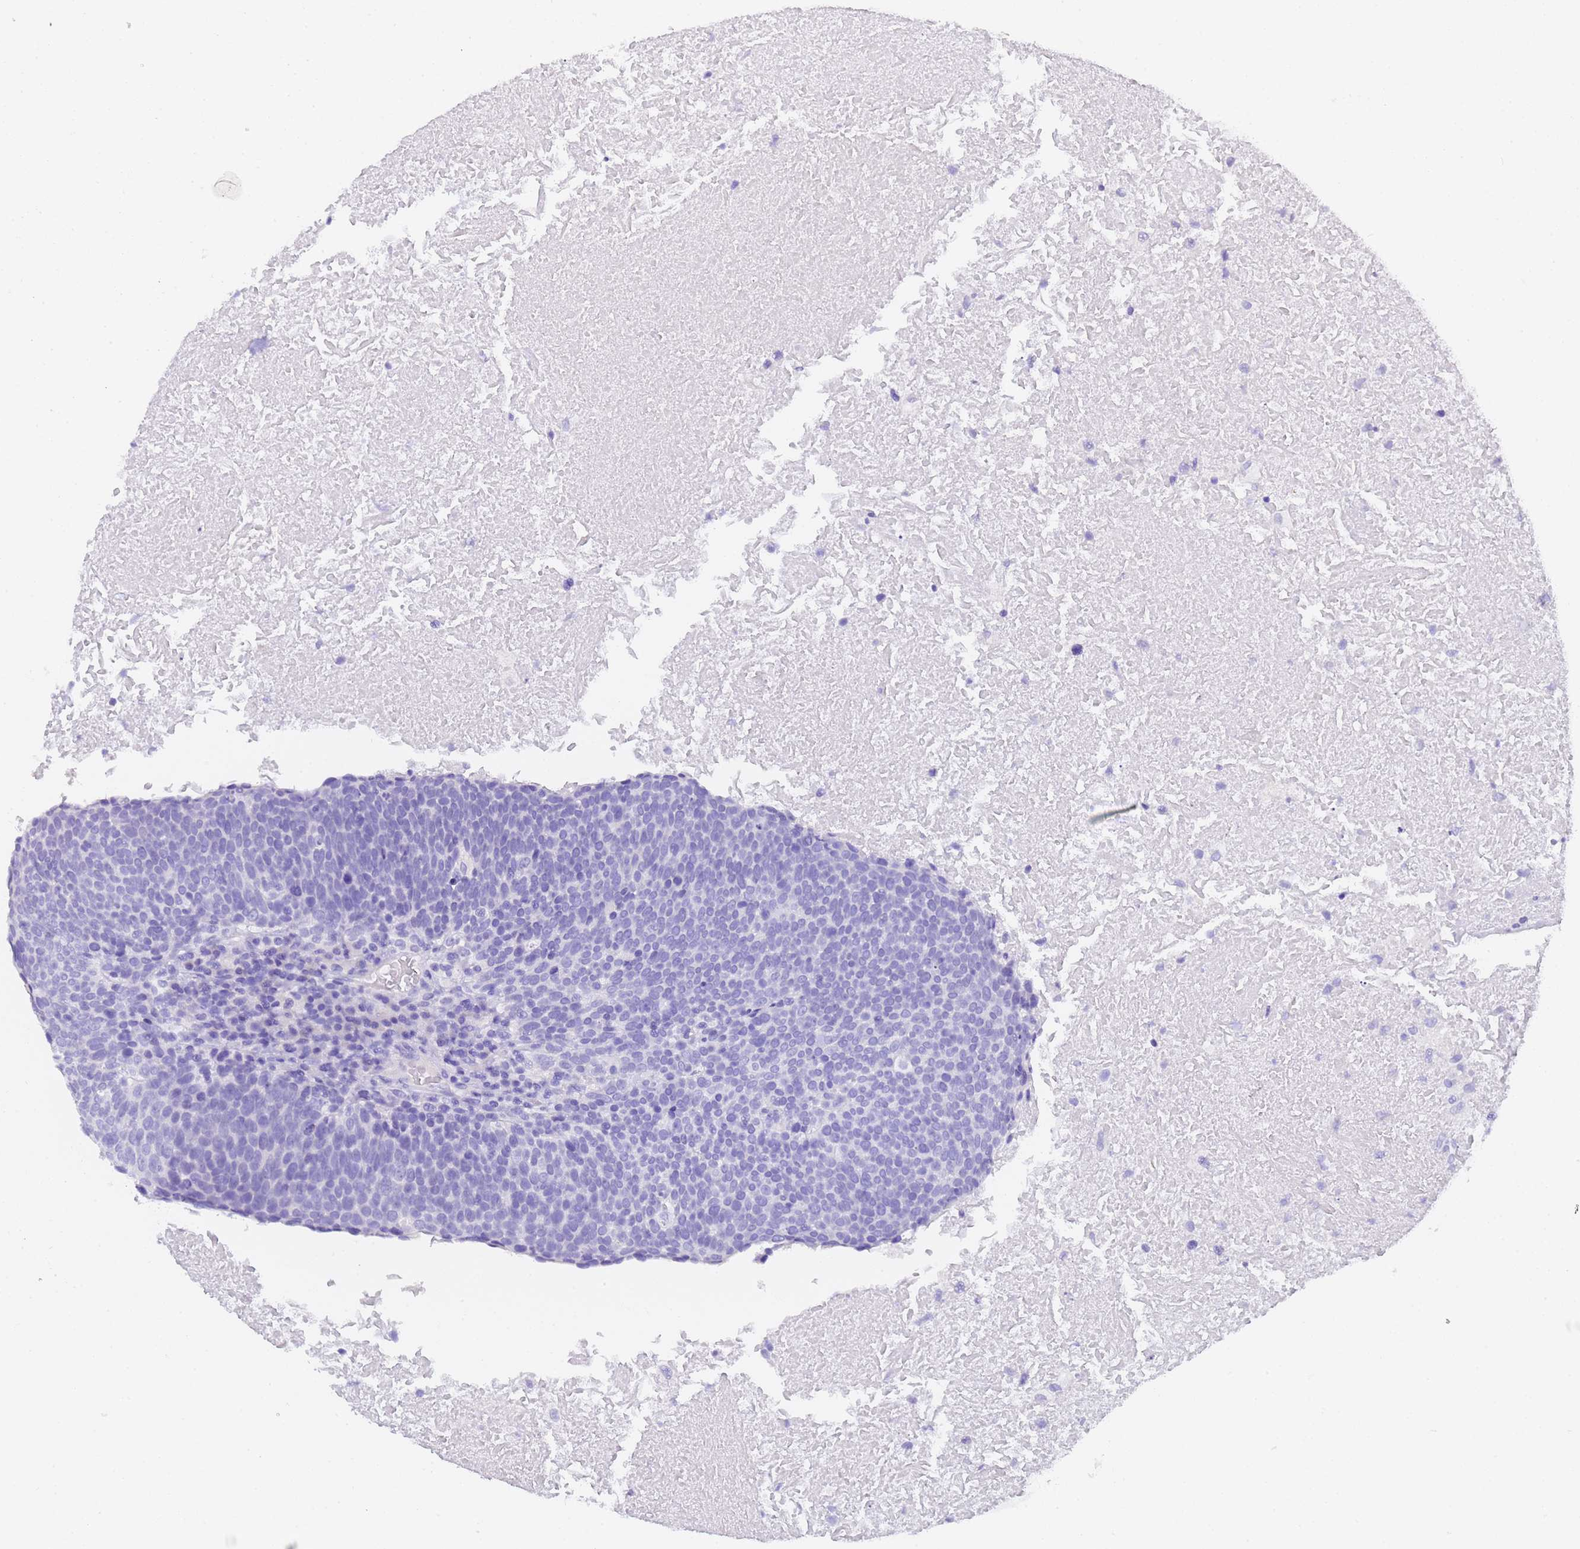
{"staining": {"intensity": "negative", "quantity": "none", "location": "none"}, "tissue": "head and neck cancer", "cell_type": "Tumor cells", "image_type": "cancer", "snomed": [{"axis": "morphology", "description": "Squamous cell carcinoma, NOS"}, {"axis": "morphology", "description": "Squamous cell carcinoma, metastatic, NOS"}, {"axis": "topography", "description": "Lymph node"}, {"axis": "topography", "description": "Head-Neck"}], "caption": "A high-resolution photomicrograph shows immunohistochemistry (IHC) staining of head and neck squamous cell carcinoma, which exhibits no significant expression in tumor cells. (DAB (3,3'-diaminobenzidine) immunohistochemistry (IHC) with hematoxylin counter stain).", "gene": "GABRA1", "patient": {"sex": "male", "age": 62}}